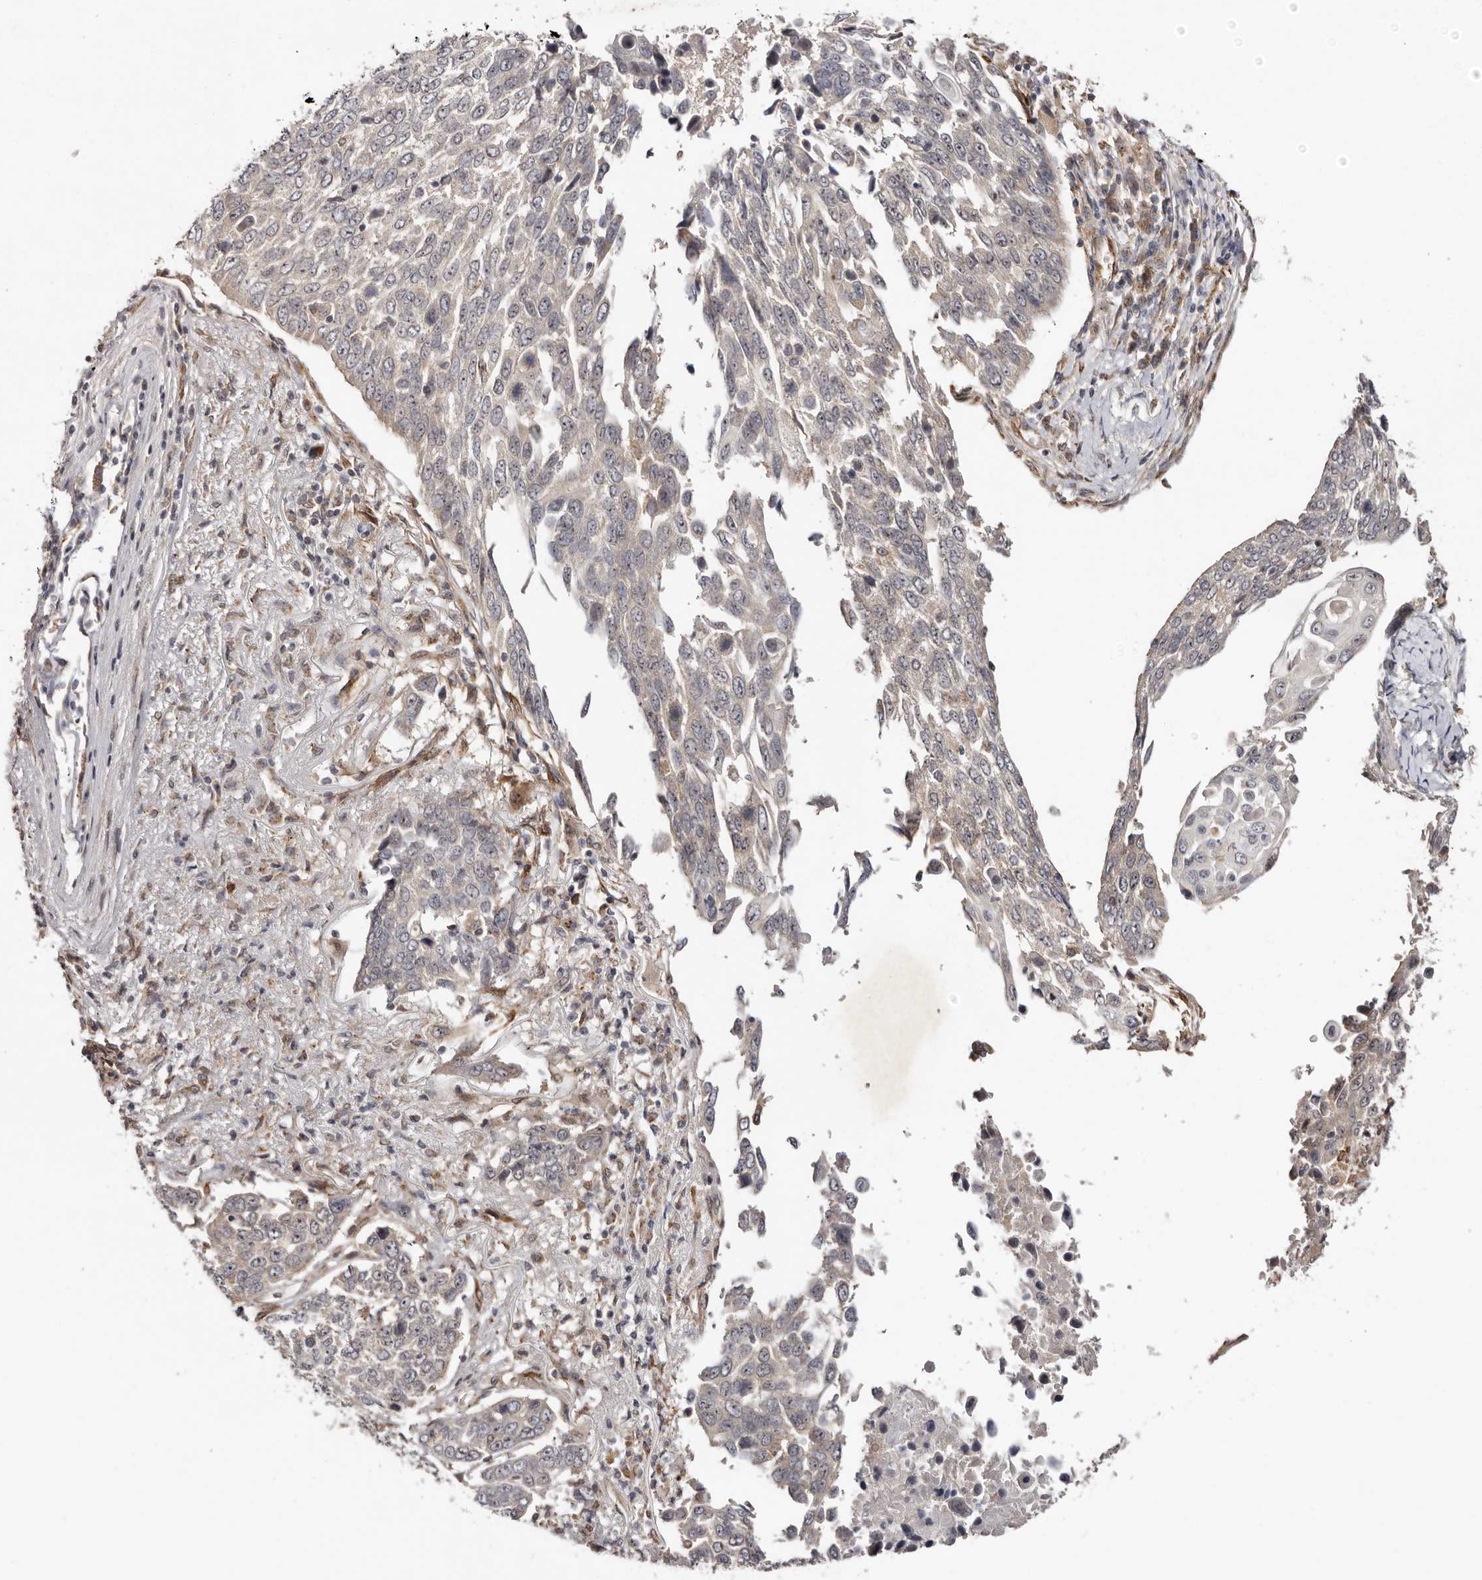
{"staining": {"intensity": "weak", "quantity": "<25%", "location": "cytoplasmic/membranous"}, "tissue": "lung cancer", "cell_type": "Tumor cells", "image_type": "cancer", "snomed": [{"axis": "morphology", "description": "Squamous cell carcinoma, NOS"}, {"axis": "topography", "description": "Lung"}], "caption": "The image reveals no significant expression in tumor cells of lung squamous cell carcinoma.", "gene": "MICAL2", "patient": {"sex": "male", "age": 66}}